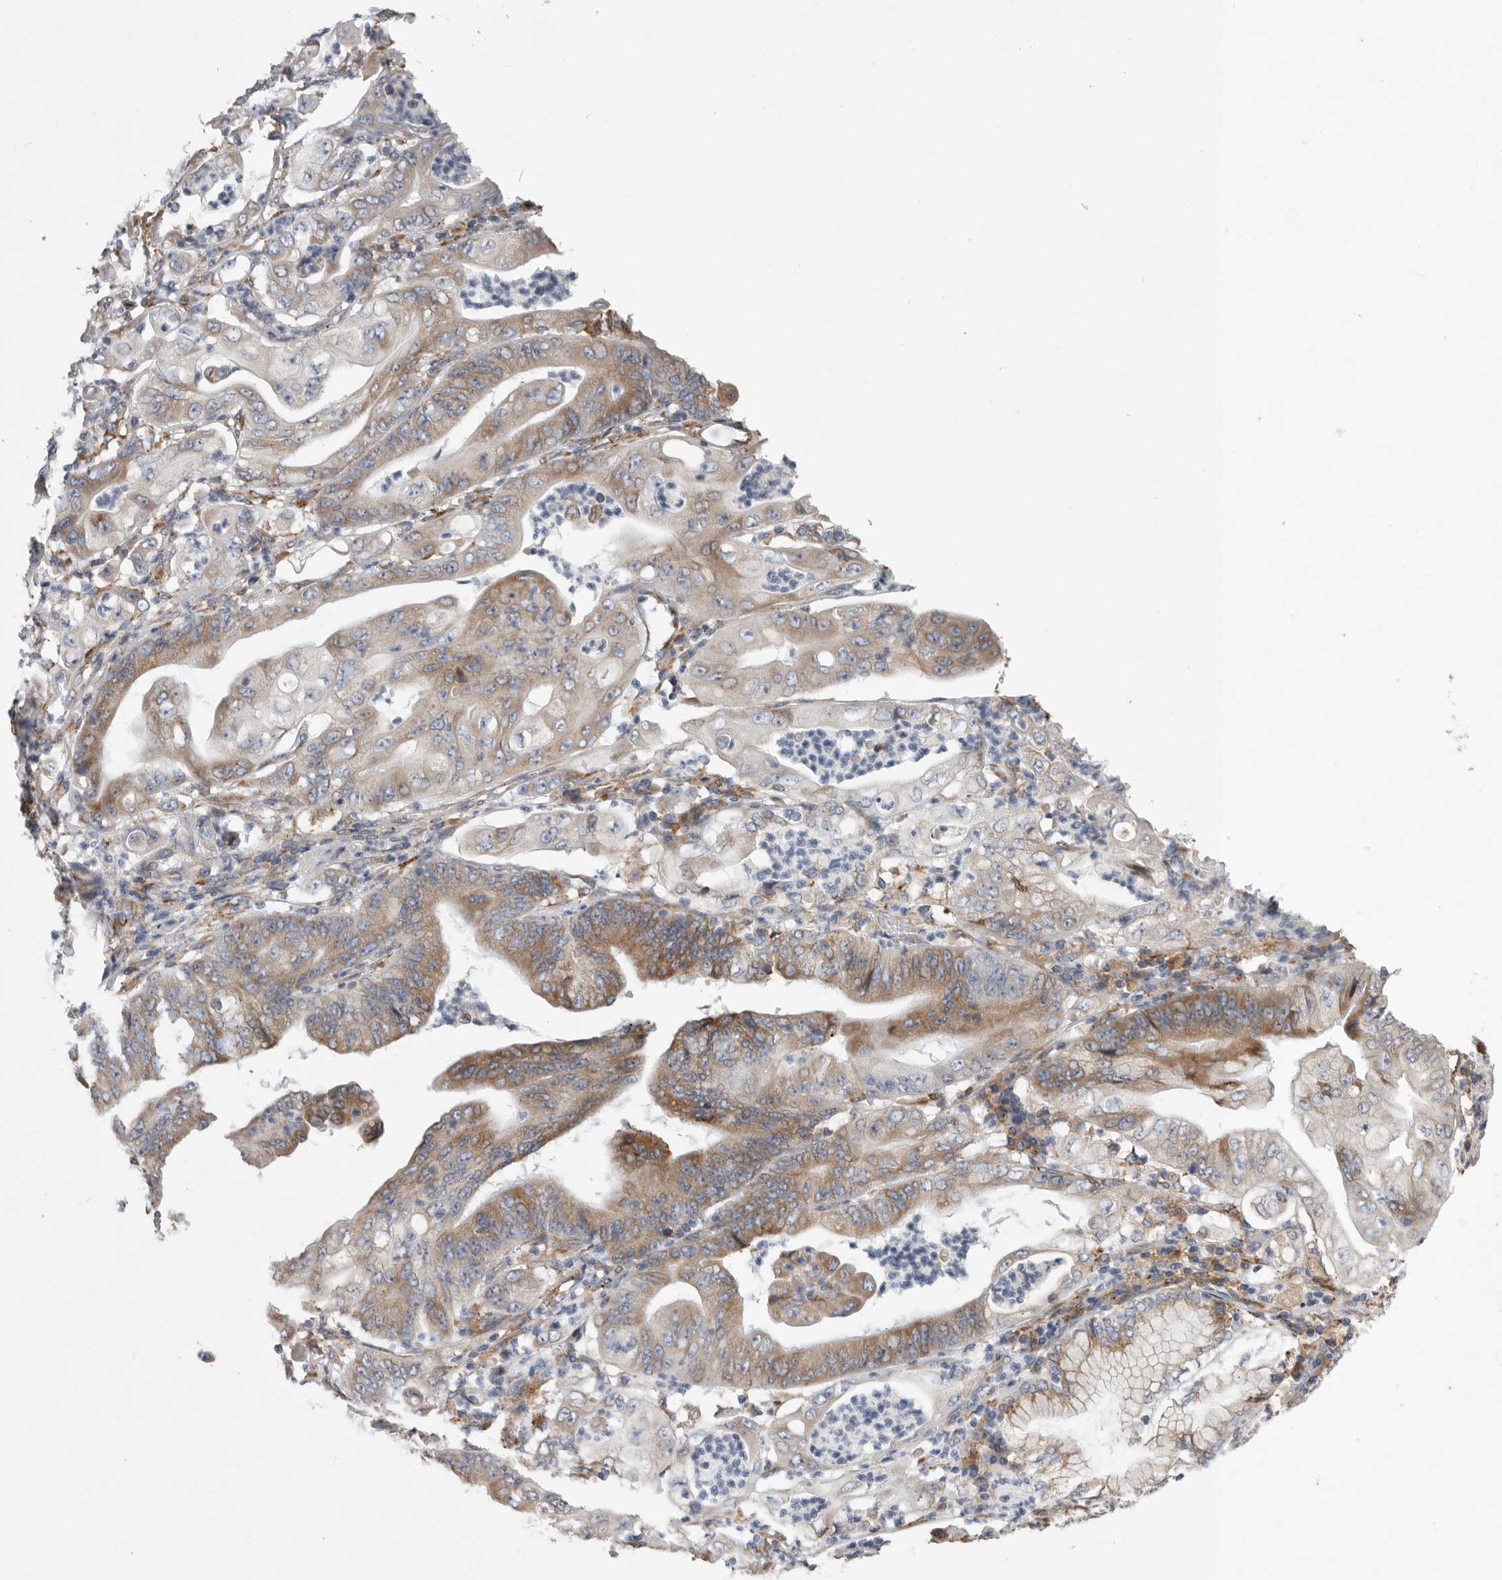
{"staining": {"intensity": "moderate", "quantity": ">75%", "location": "cytoplasmic/membranous"}, "tissue": "stomach cancer", "cell_type": "Tumor cells", "image_type": "cancer", "snomed": [{"axis": "morphology", "description": "Adenocarcinoma, NOS"}, {"axis": "topography", "description": "Stomach"}], "caption": "The image displays immunohistochemical staining of adenocarcinoma (stomach). There is moderate cytoplasmic/membranous positivity is seen in approximately >75% of tumor cells. (IHC, brightfield microscopy, high magnification).", "gene": "GANAB", "patient": {"sex": "female", "age": 73}}